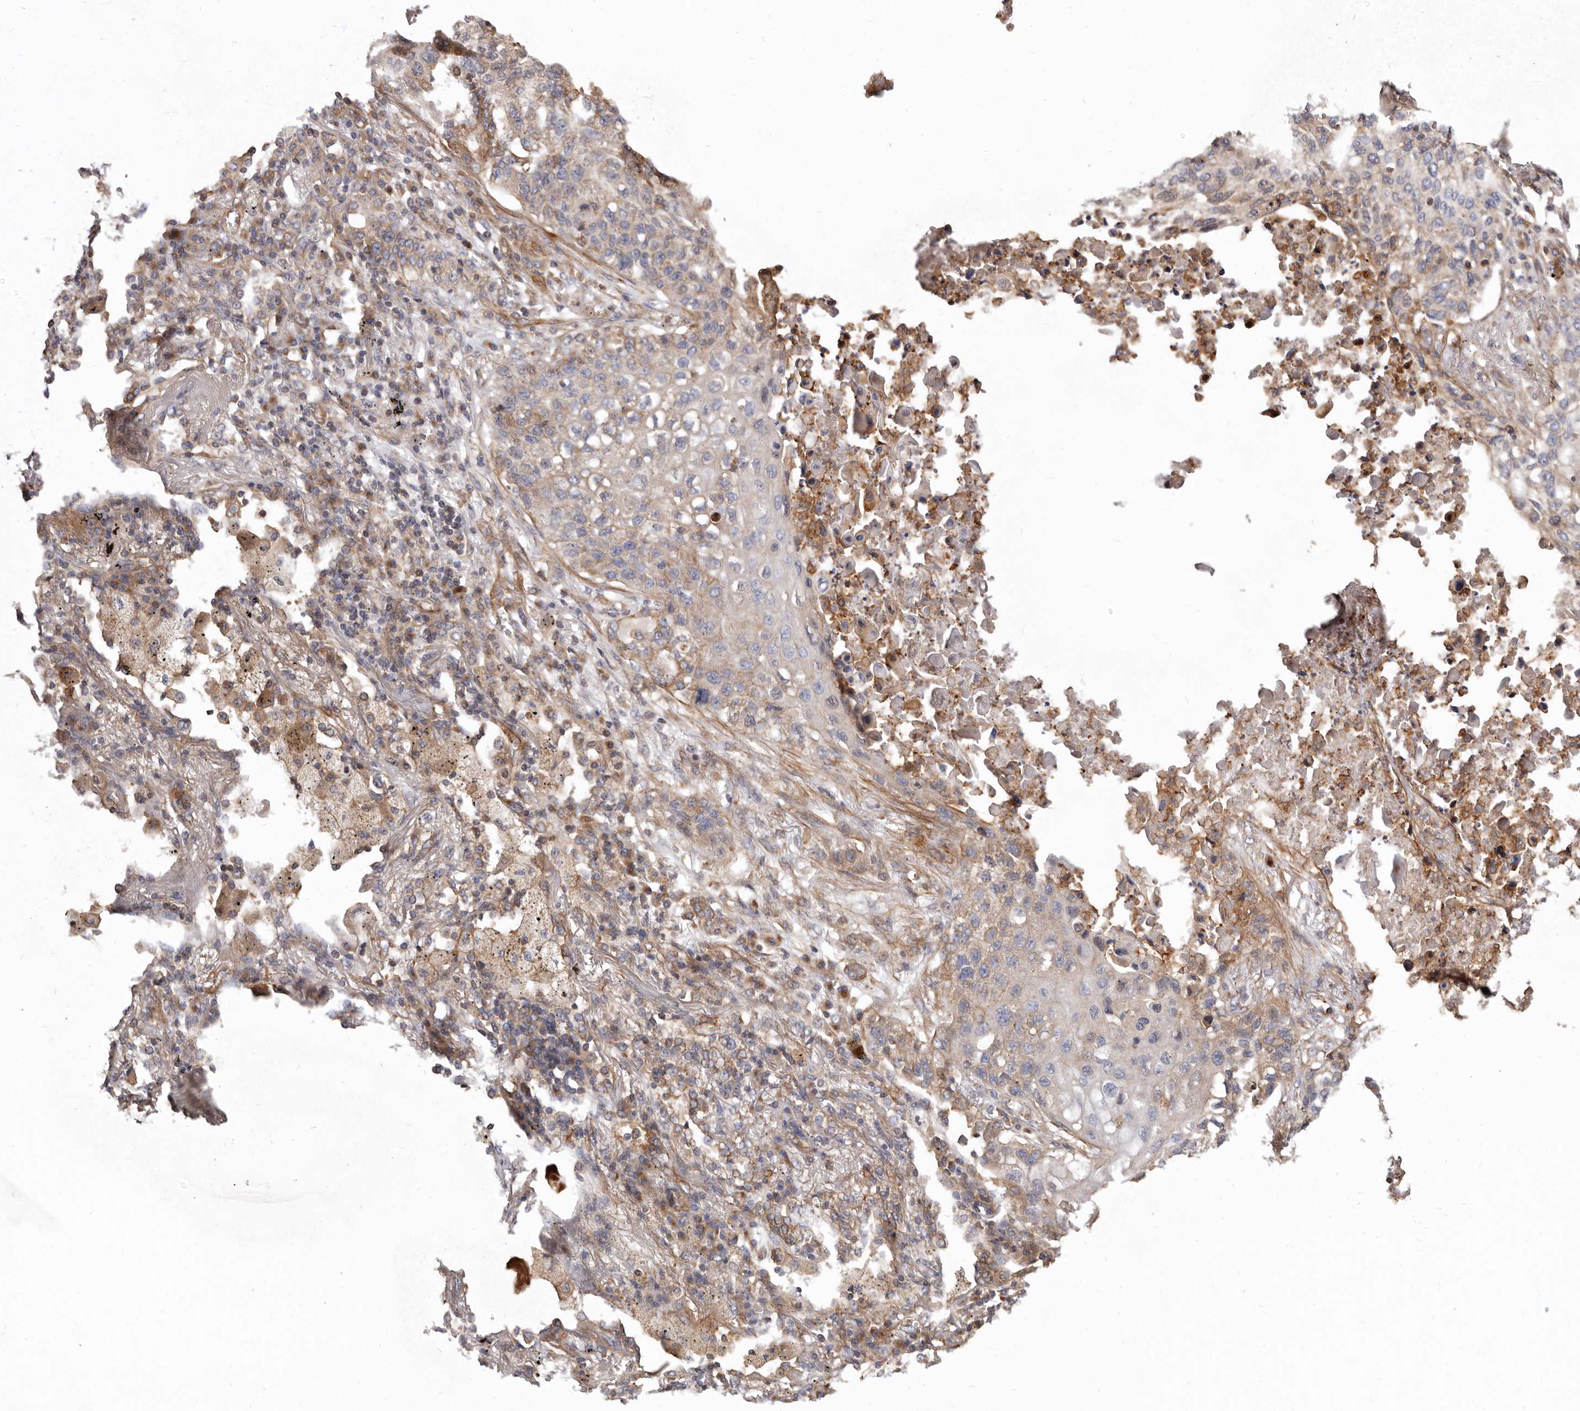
{"staining": {"intensity": "moderate", "quantity": "<25%", "location": "cytoplasmic/membranous"}, "tissue": "lung cancer", "cell_type": "Tumor cells", "image_type": "cancer", "snomed": [{"axis": "morphology", "description": "Squamous cell carcinoma, NOS"}, {"axis": "topography", "description": "Lung"}], "caption": "Lung squamous cell carcinoma stained with a protein marker displays moderate staining in tumor cells.", "gene": "TMC7", "patient": {"sex": "female", "age": 63}}